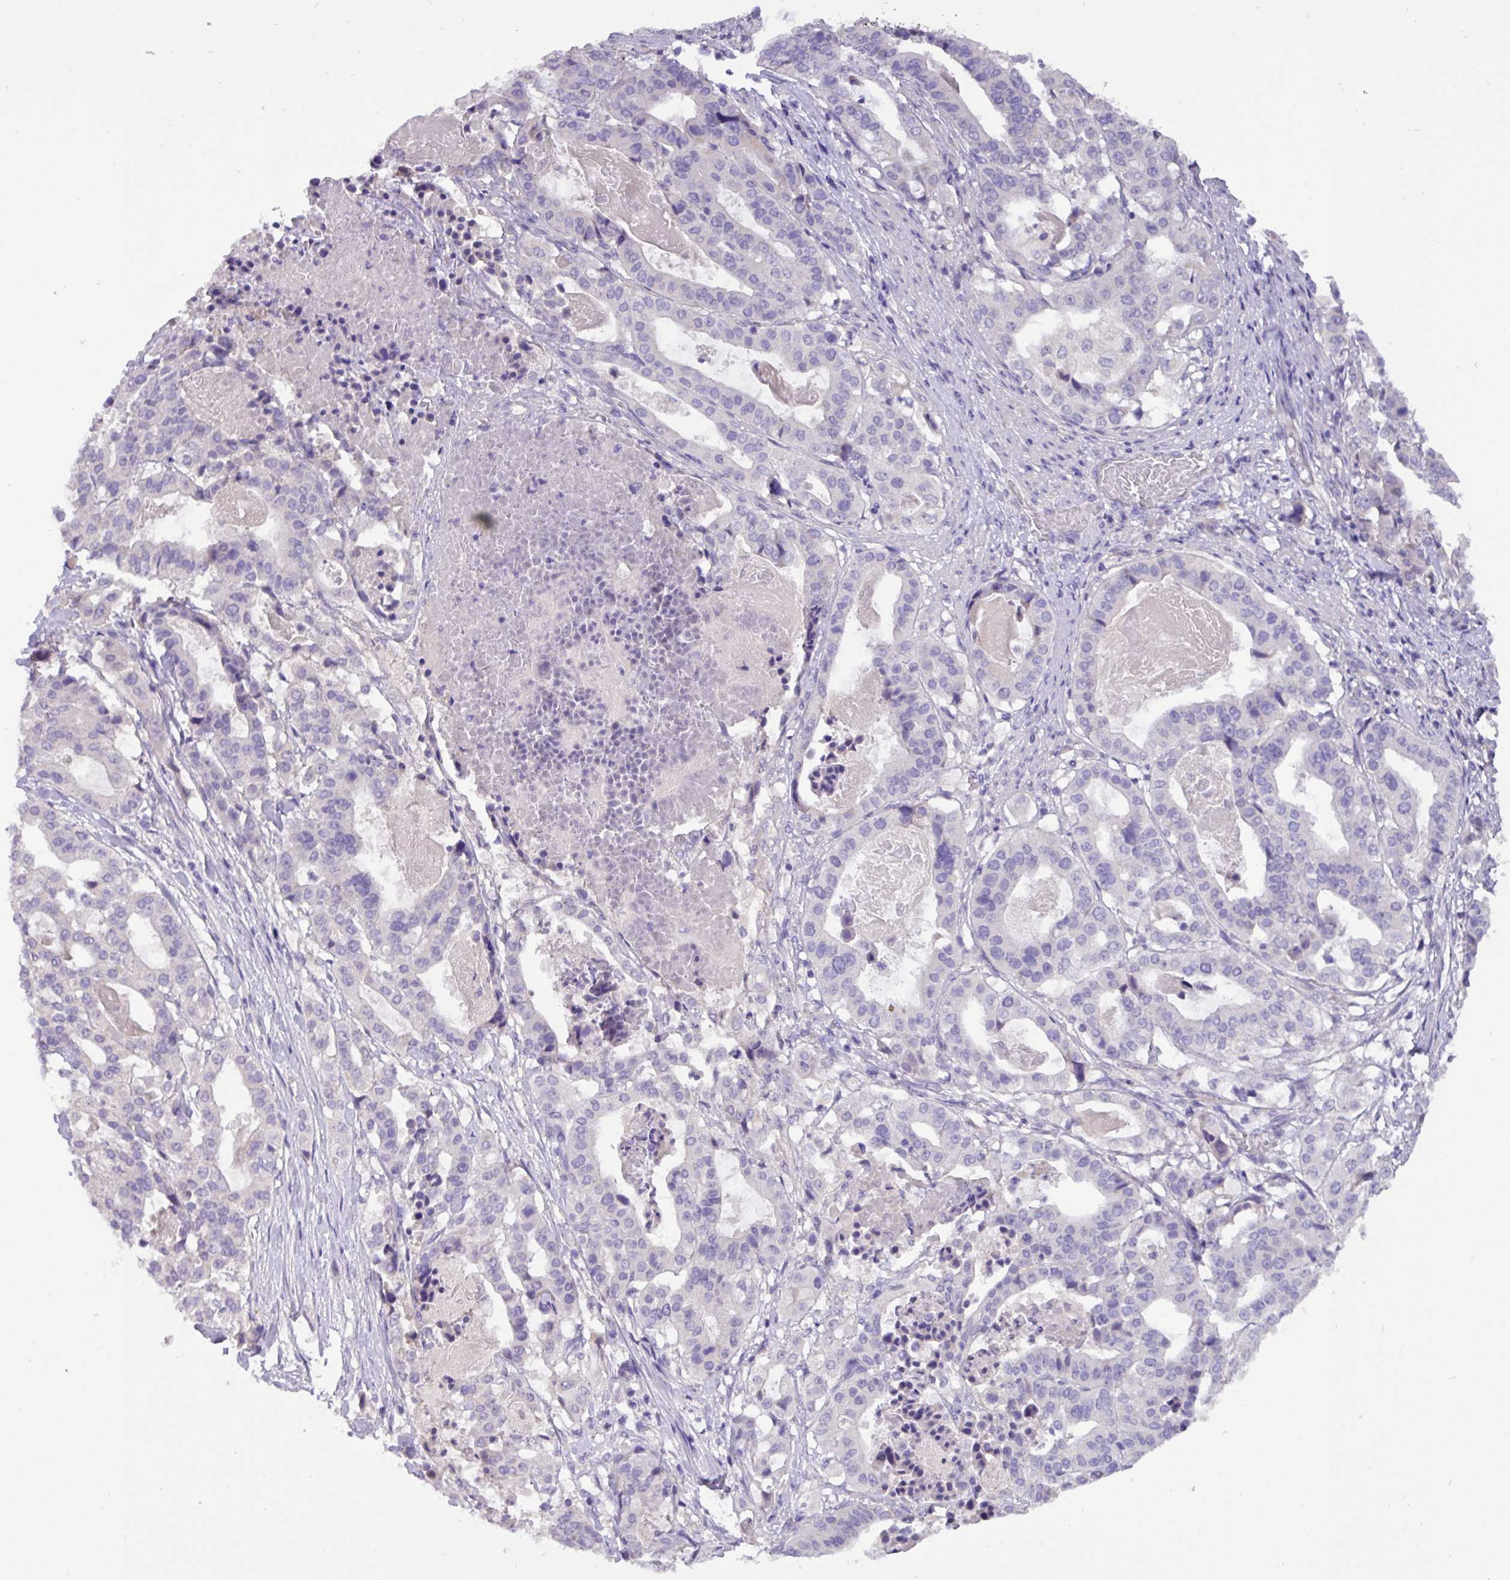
{"staining": {"intensity": "negative", "quantity": "none", "location": "none"}, "tissue": "stomach cancer", "cell_type": "Tumor cells", "image_type": "cancer", "snomed": [{"axis": "morphology", "description": "Adenocarcinoma, NOS"}, {"axis": "topography", "description": "Stomach"}], "caption": "A histopathology image of human adenocarcinoma (stomach) is negative for staining in tumor cells.", "gene": "PAX8", "patient": {"sex": "male", "age": 48}}